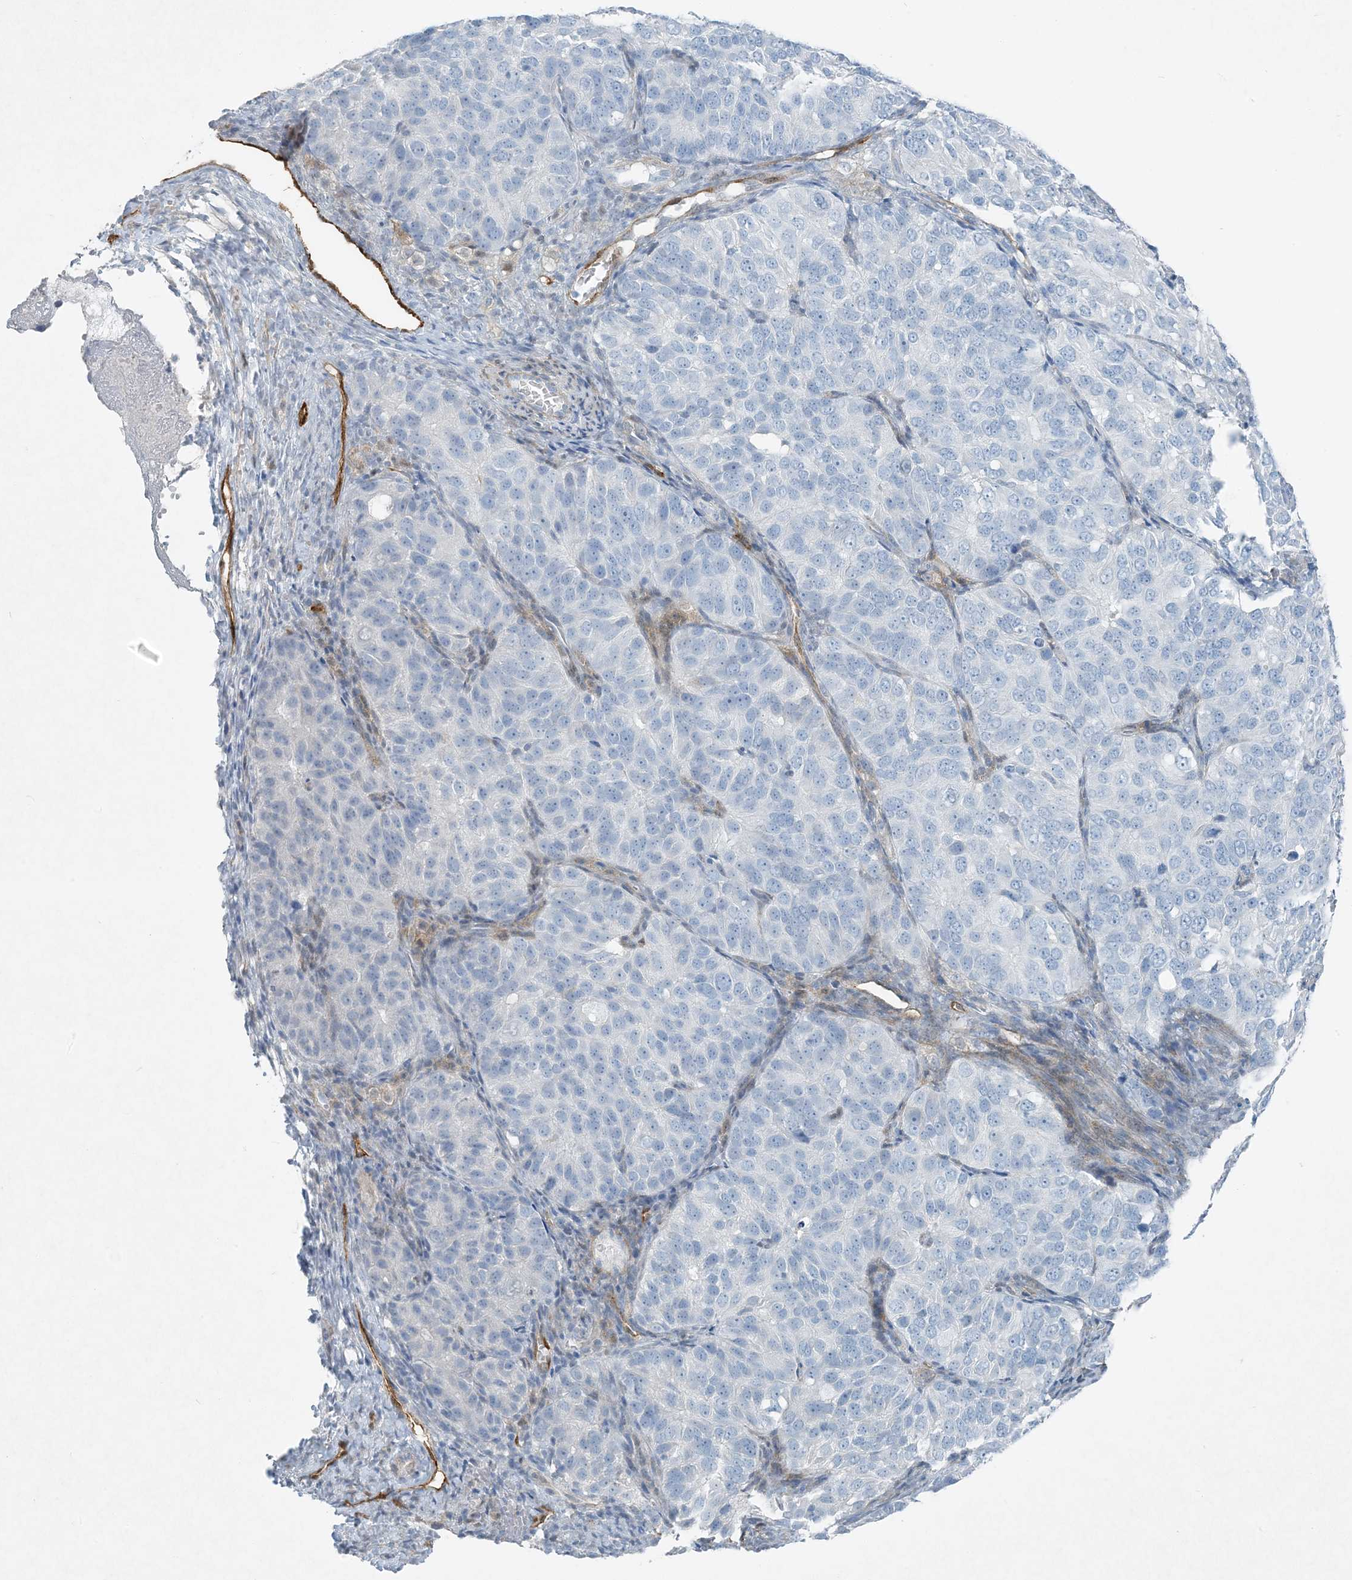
{"staining": {"intensity": "negative", "quantity": "none", "location": "none"}, "tissue": "ovarian cancer", "cell_type": "Tumor cells", "image_type": "cancer", "snomed": [{"axis": "morphology", "description": "Carcinoma, endometroid"}, {"axis": "topography", "description": "Ovary"}], "caption": "This histopathology image is of endometroid carcinoma (ovarian) stained with immunohistochemistry (IHC) to label a protein in brown with the nuclei are counter-stained blue. There is no staining in tumor cells.", "gene": "PGM5", "patient": {"sex": "female", "age": 51}}